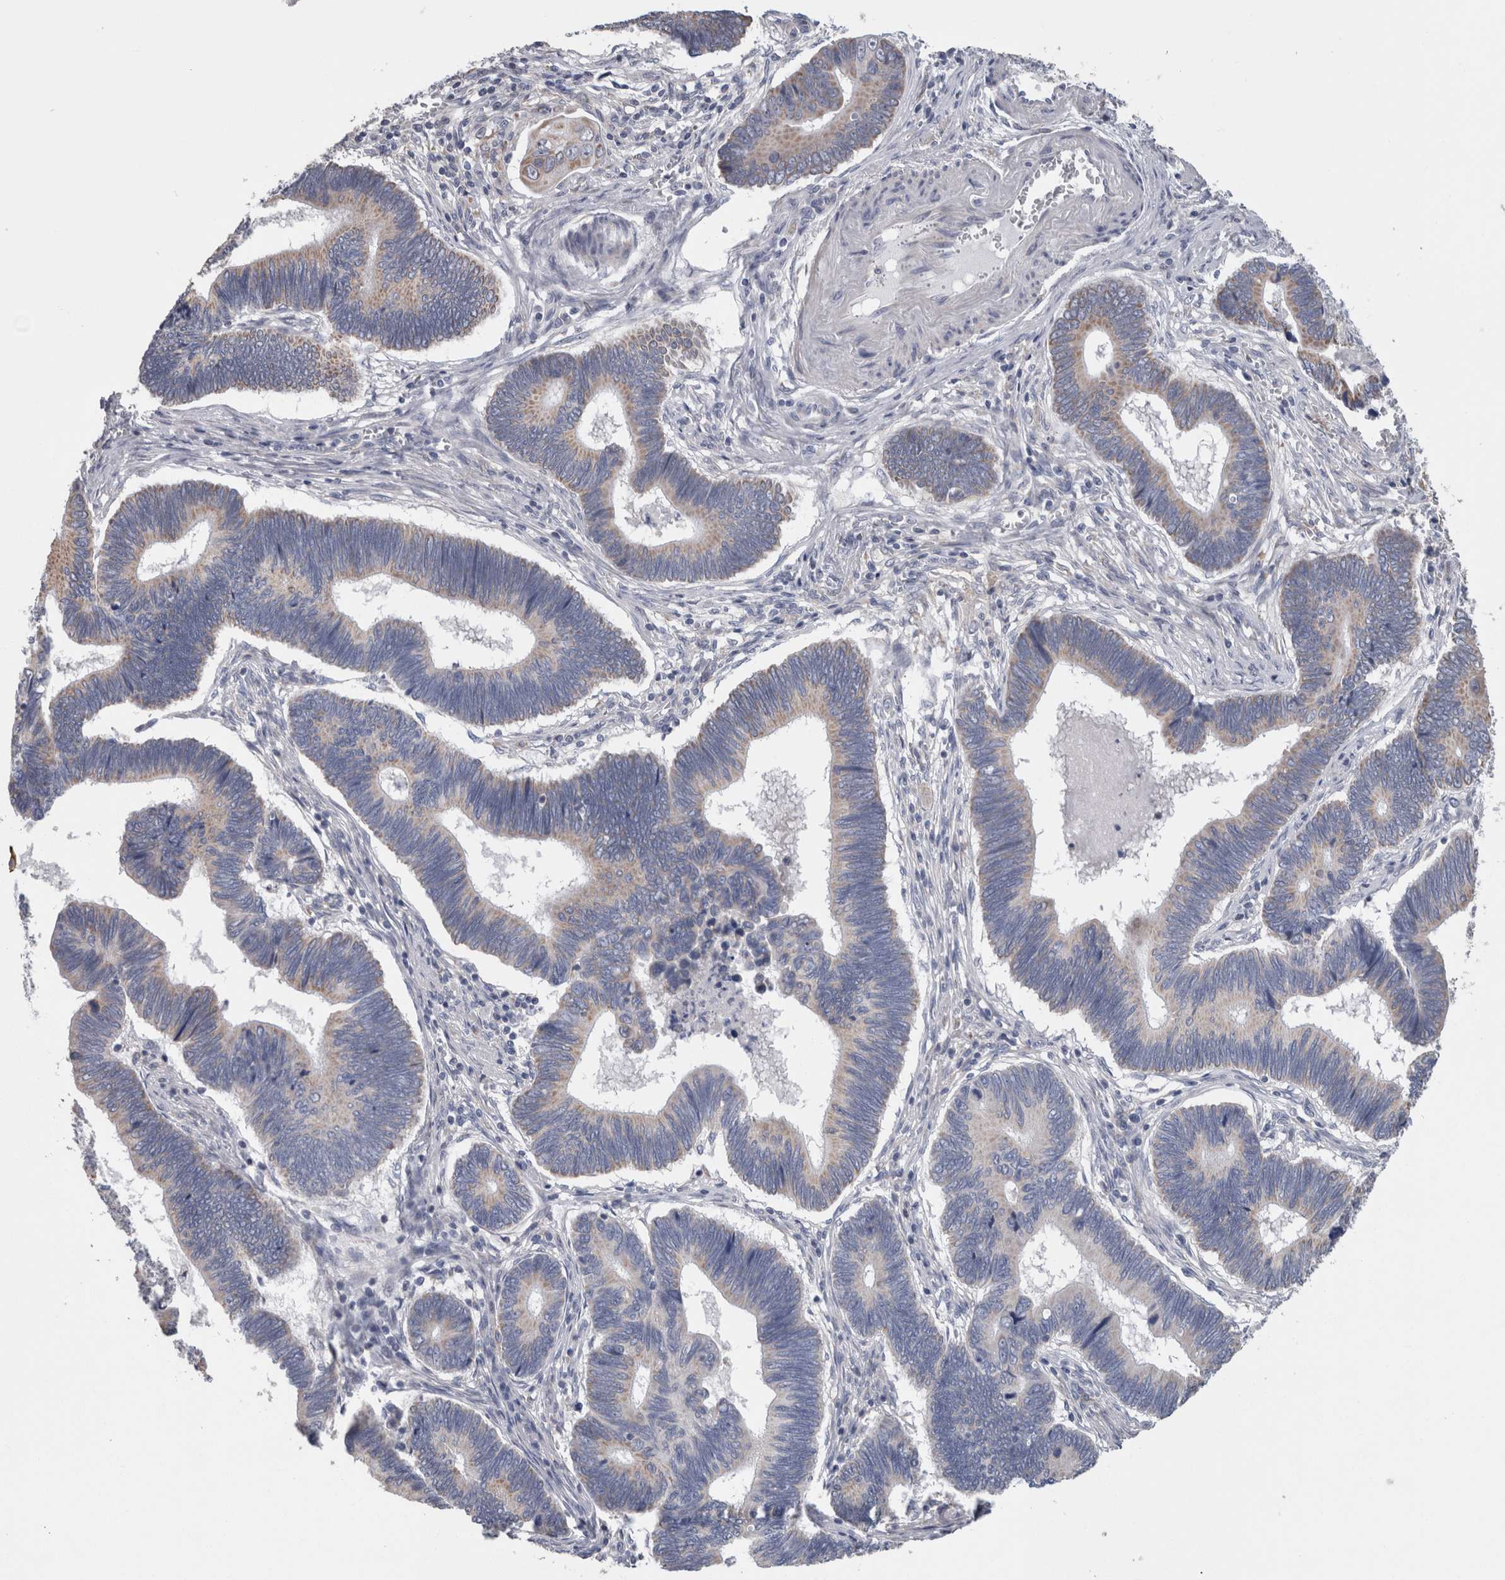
{"staining": {"intensity": "negative", "quantity": "none", "location": "none"}, "tissue": "pancreatic cancer", "cell_type": "Tumor cells", "image_type": "cancer", "snomed": [{"axis": "morphology", "description": "Adenocarcinoma, NOS"}, {"axis": "topography", "description": "Pancreas"}], "caption": "IHC of adenocarcinoma (pancreatic) reveals no staining in tumor cells.", "gene": "GDAP1", "patient": {"sex": "female", "age": 70}}